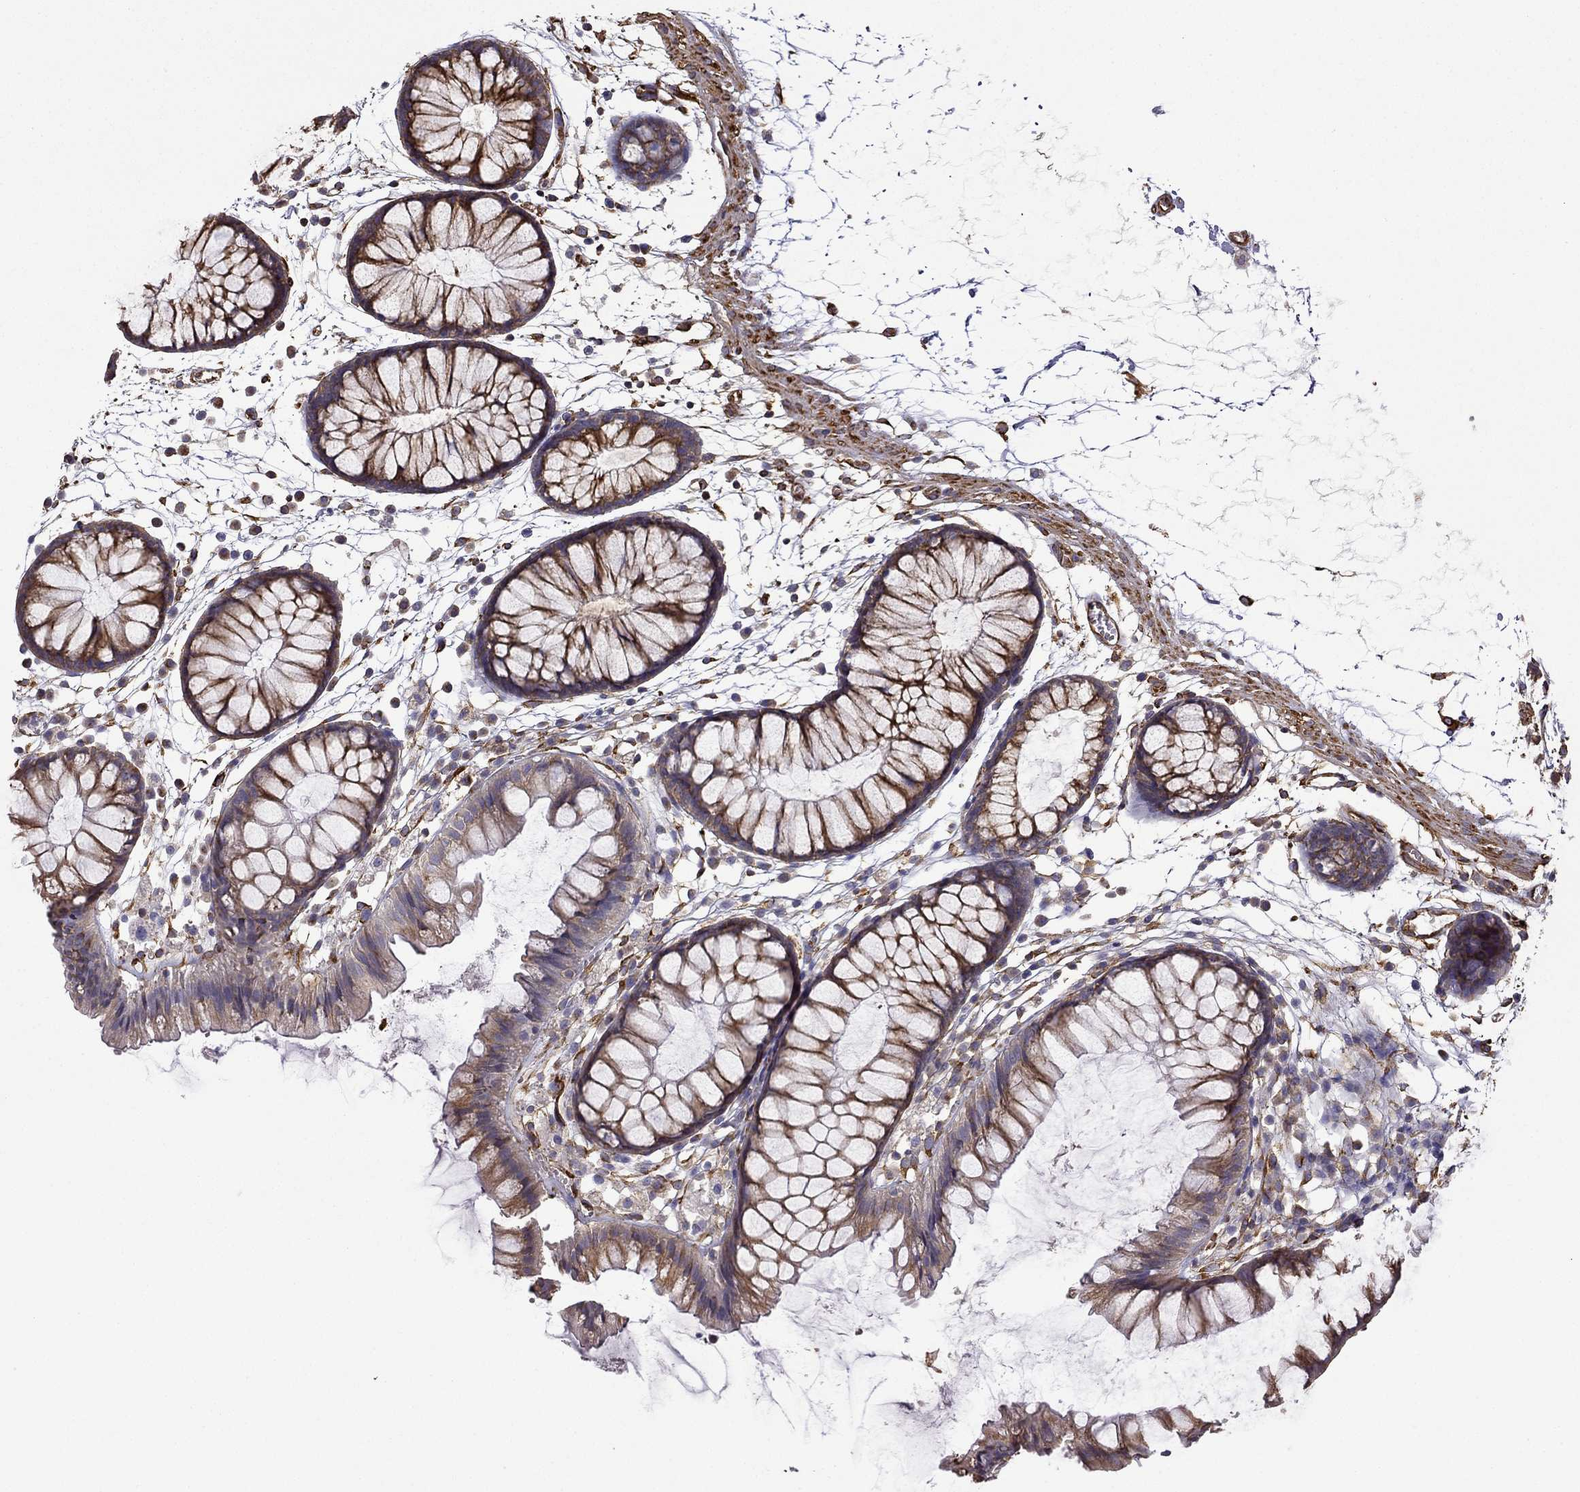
{"staining": {"intensity": "strong", "quantity": ">75%", "location": "cytoplasmic/membranous"}, "tissue": "colon", "cell_type": "Endothelial cells", "image_type": "normal", "snomed": [{"axis": "morphology", "description": "Normal tissue, NOS"}, {"axis": "morphology", "description": "Adenocarcinoma, NOS"}, {"axis": "topography", "description": "Colon"}], "caption": "A histopathology image showing strong cytoplasmic/membranous positivity in about >75% of endothelial cells in benign colon, as visualized by brown immunohistochemical staining.", "gene": "MAP4", "patient": {"sex": "male", "age": 65}}